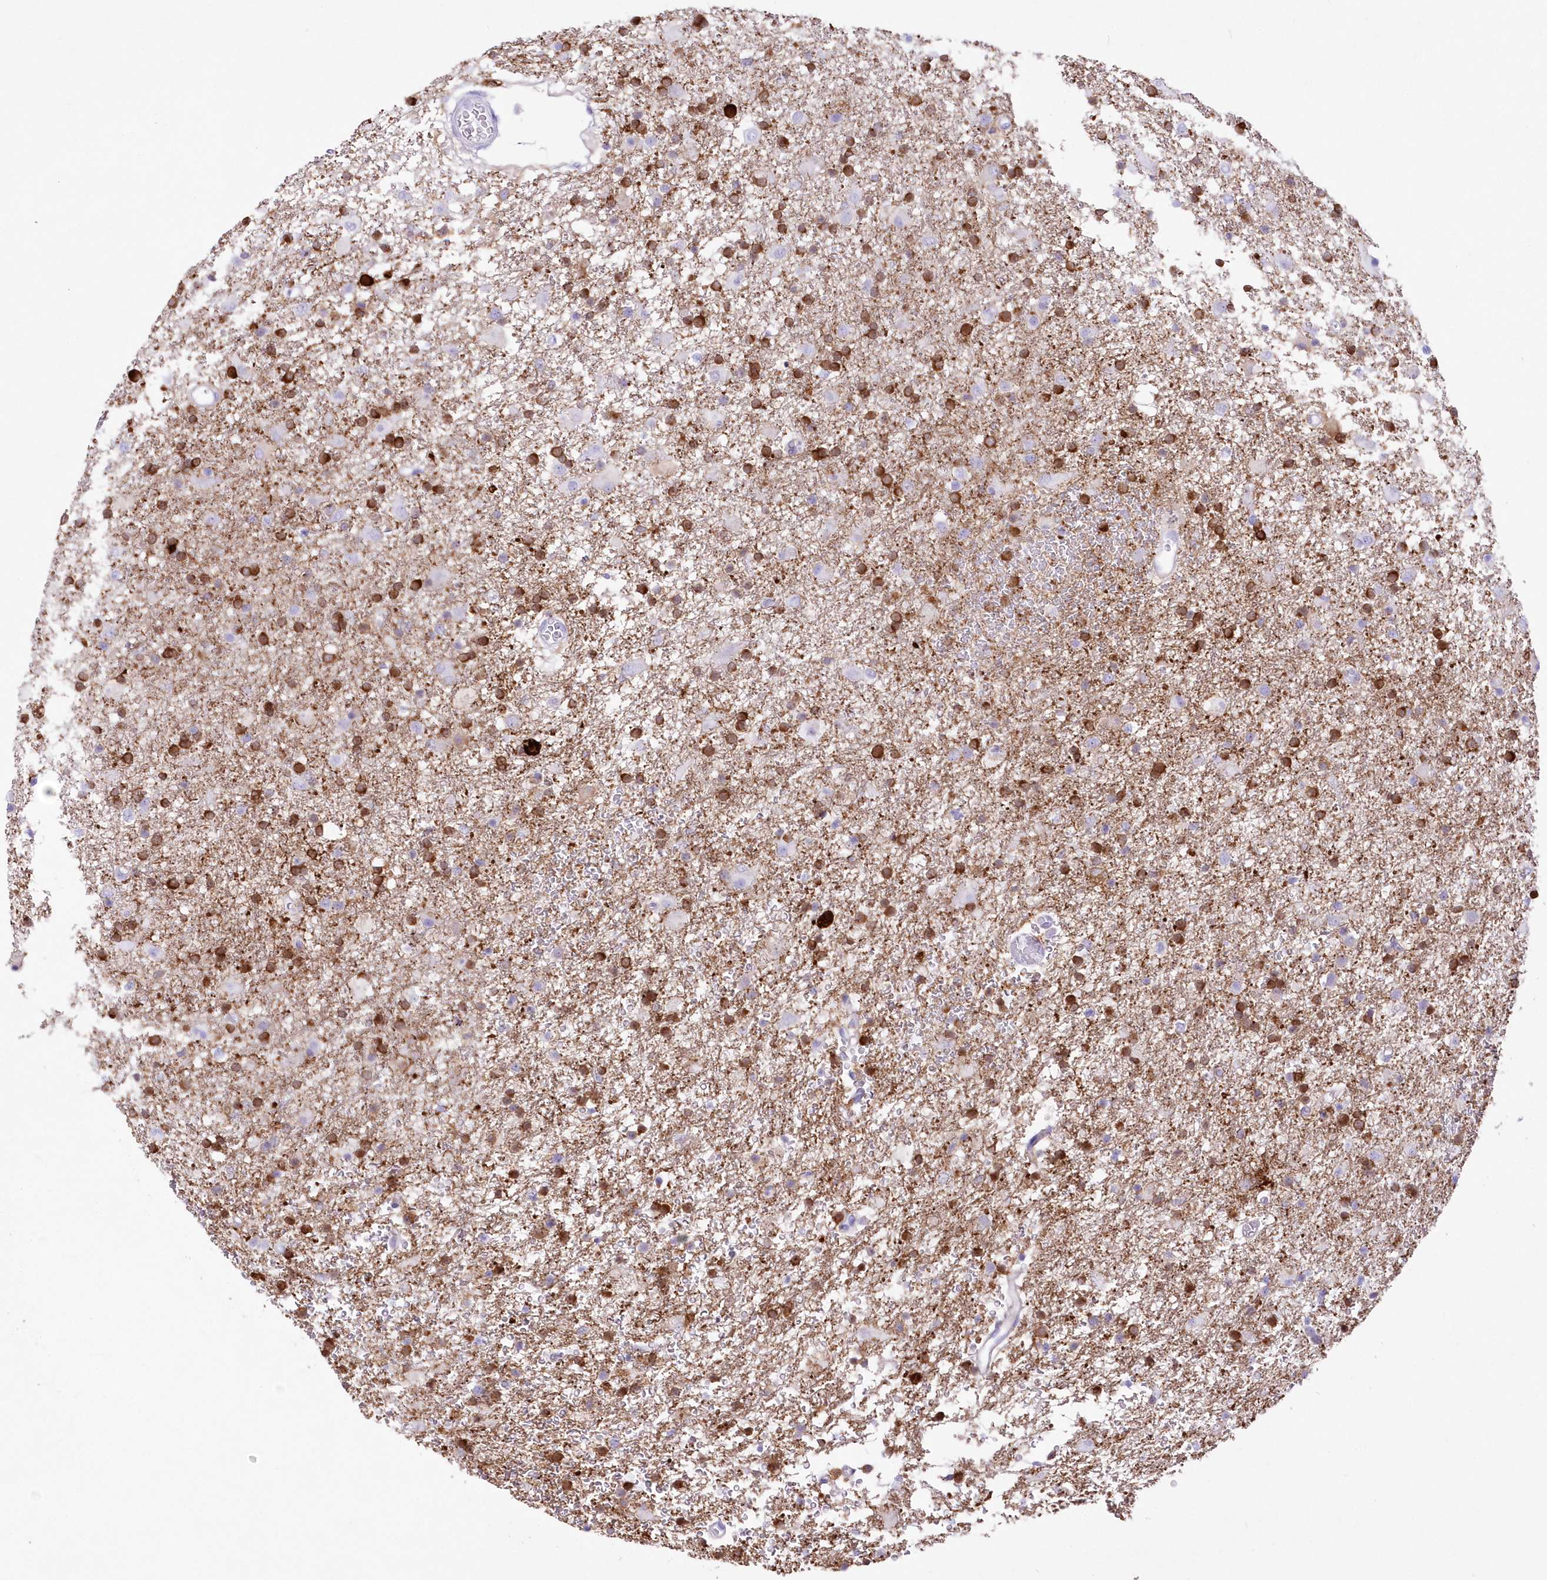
{"staining": {"intensity": "moderate", "quantity": "25%-75%", "location": "cytoplasmic/membranous,nuclear"}, "tissue": "glioma", "cell_type": "Tumor cells", "image_type": "cancer", "snomed": [{"axis": "morphology", "description": "Glioma, malignant, Low grade"}, {"axis": "topography", "description": "Brain"}], "caption": "Malignant glioma (low-grade) tissue demonstrates moderate cytoplasmic/membranous and nuclear positivity in approximately 25%-75% of tumor cells", "gene": "DNAJC19", "patient": {"sex": "male", "age": 65}}